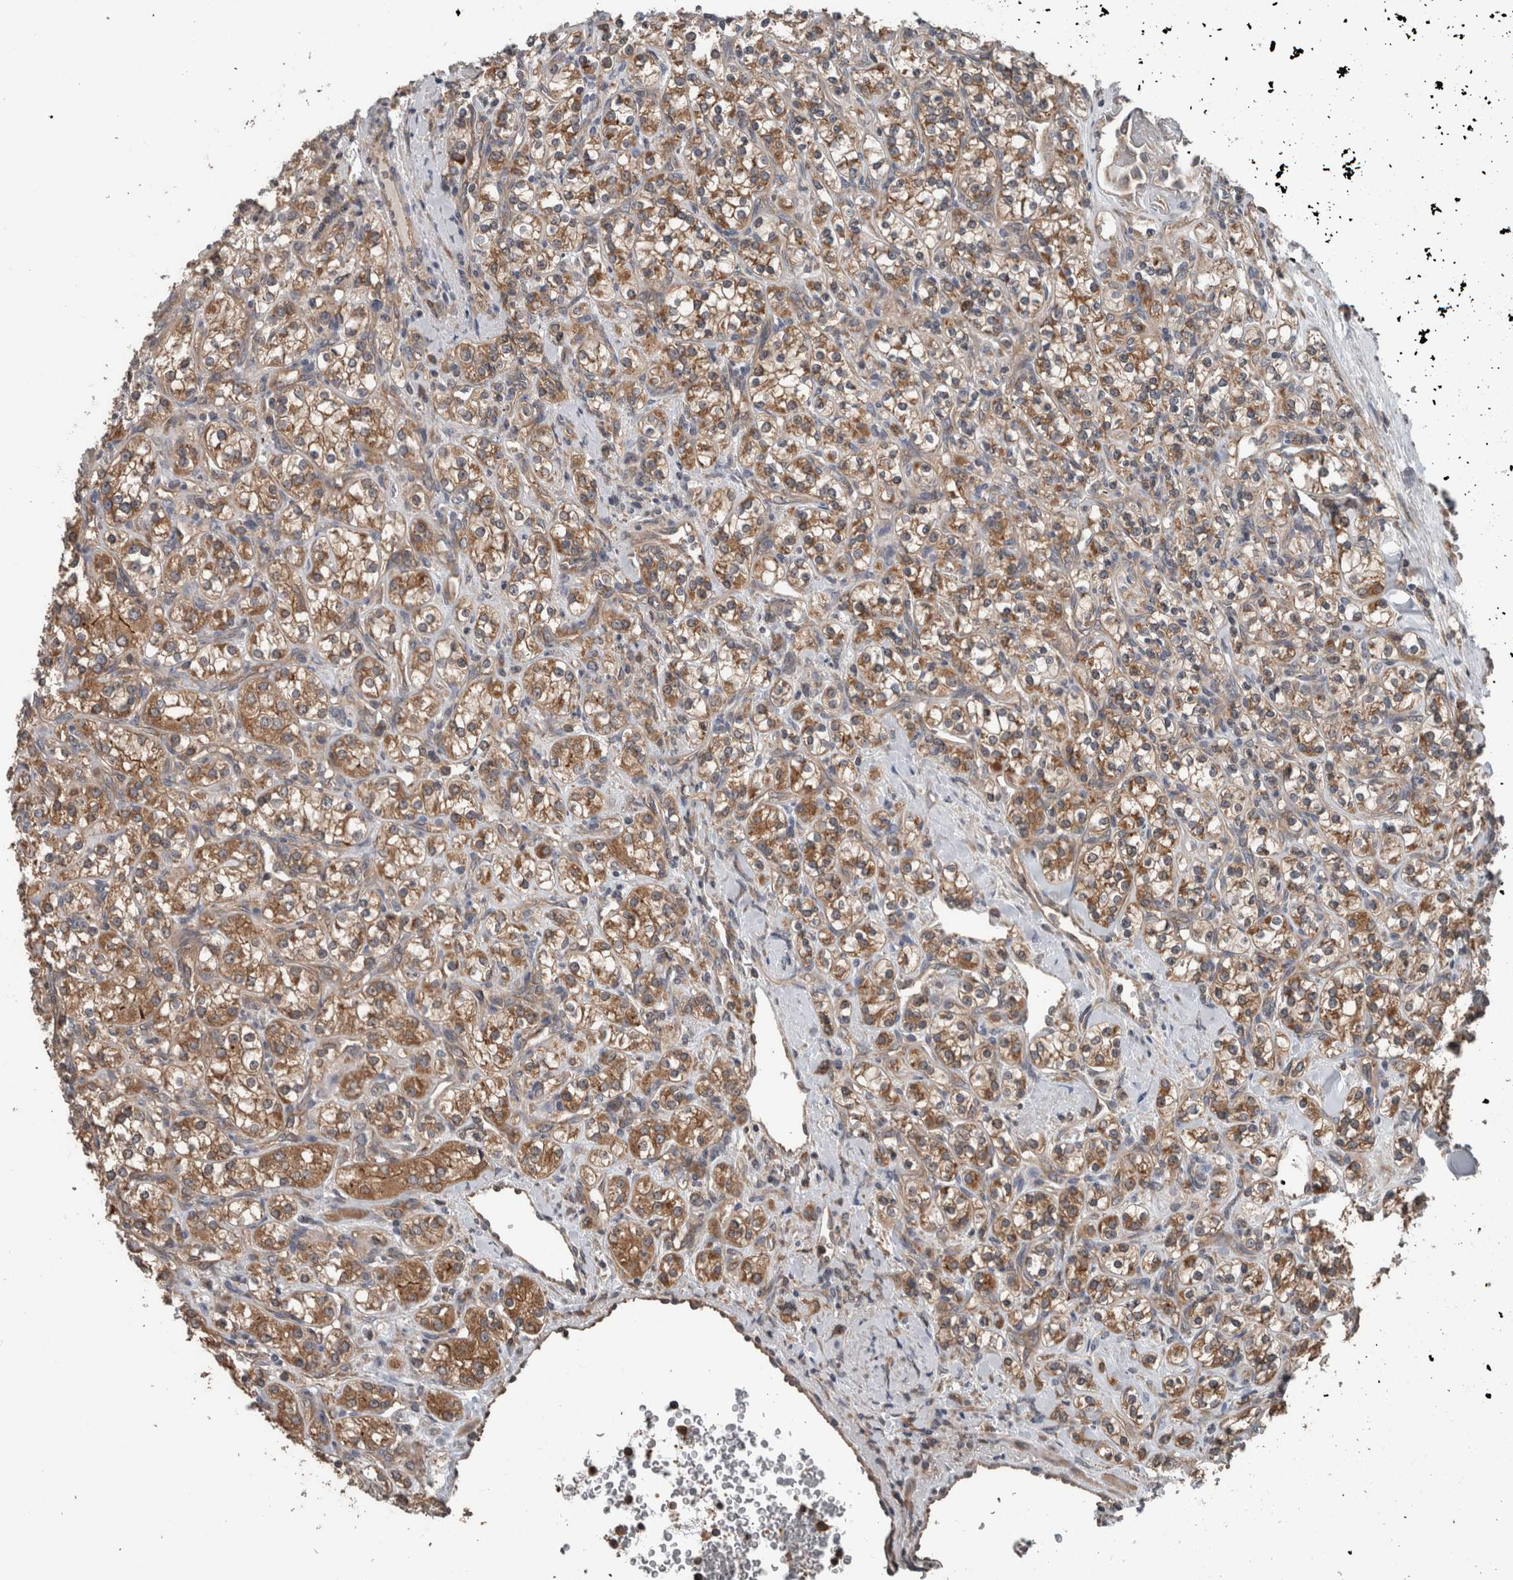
{"staining": {"intensity": "moderate", "quantity": ">75%", "location": "cytoplasmic/membranous"}, "tissue": "renal cancer", "cell_type": "Tumor cells", "image_type": "cancer", "snomed": [{"axis": "morphology", "description": "Adenocarcinoma, NOS"}, {"axis": "topography", "description": "Kidney"}], "caption": "Brown immunohistochemical staining in human renal cancer (adenocarcinoma) shows moderate cytoplasmic/membranous positivity in approximately >75% of tumor cells.", "gene": "RIOK3", "patient": {"sex": "male", "age": 77}}